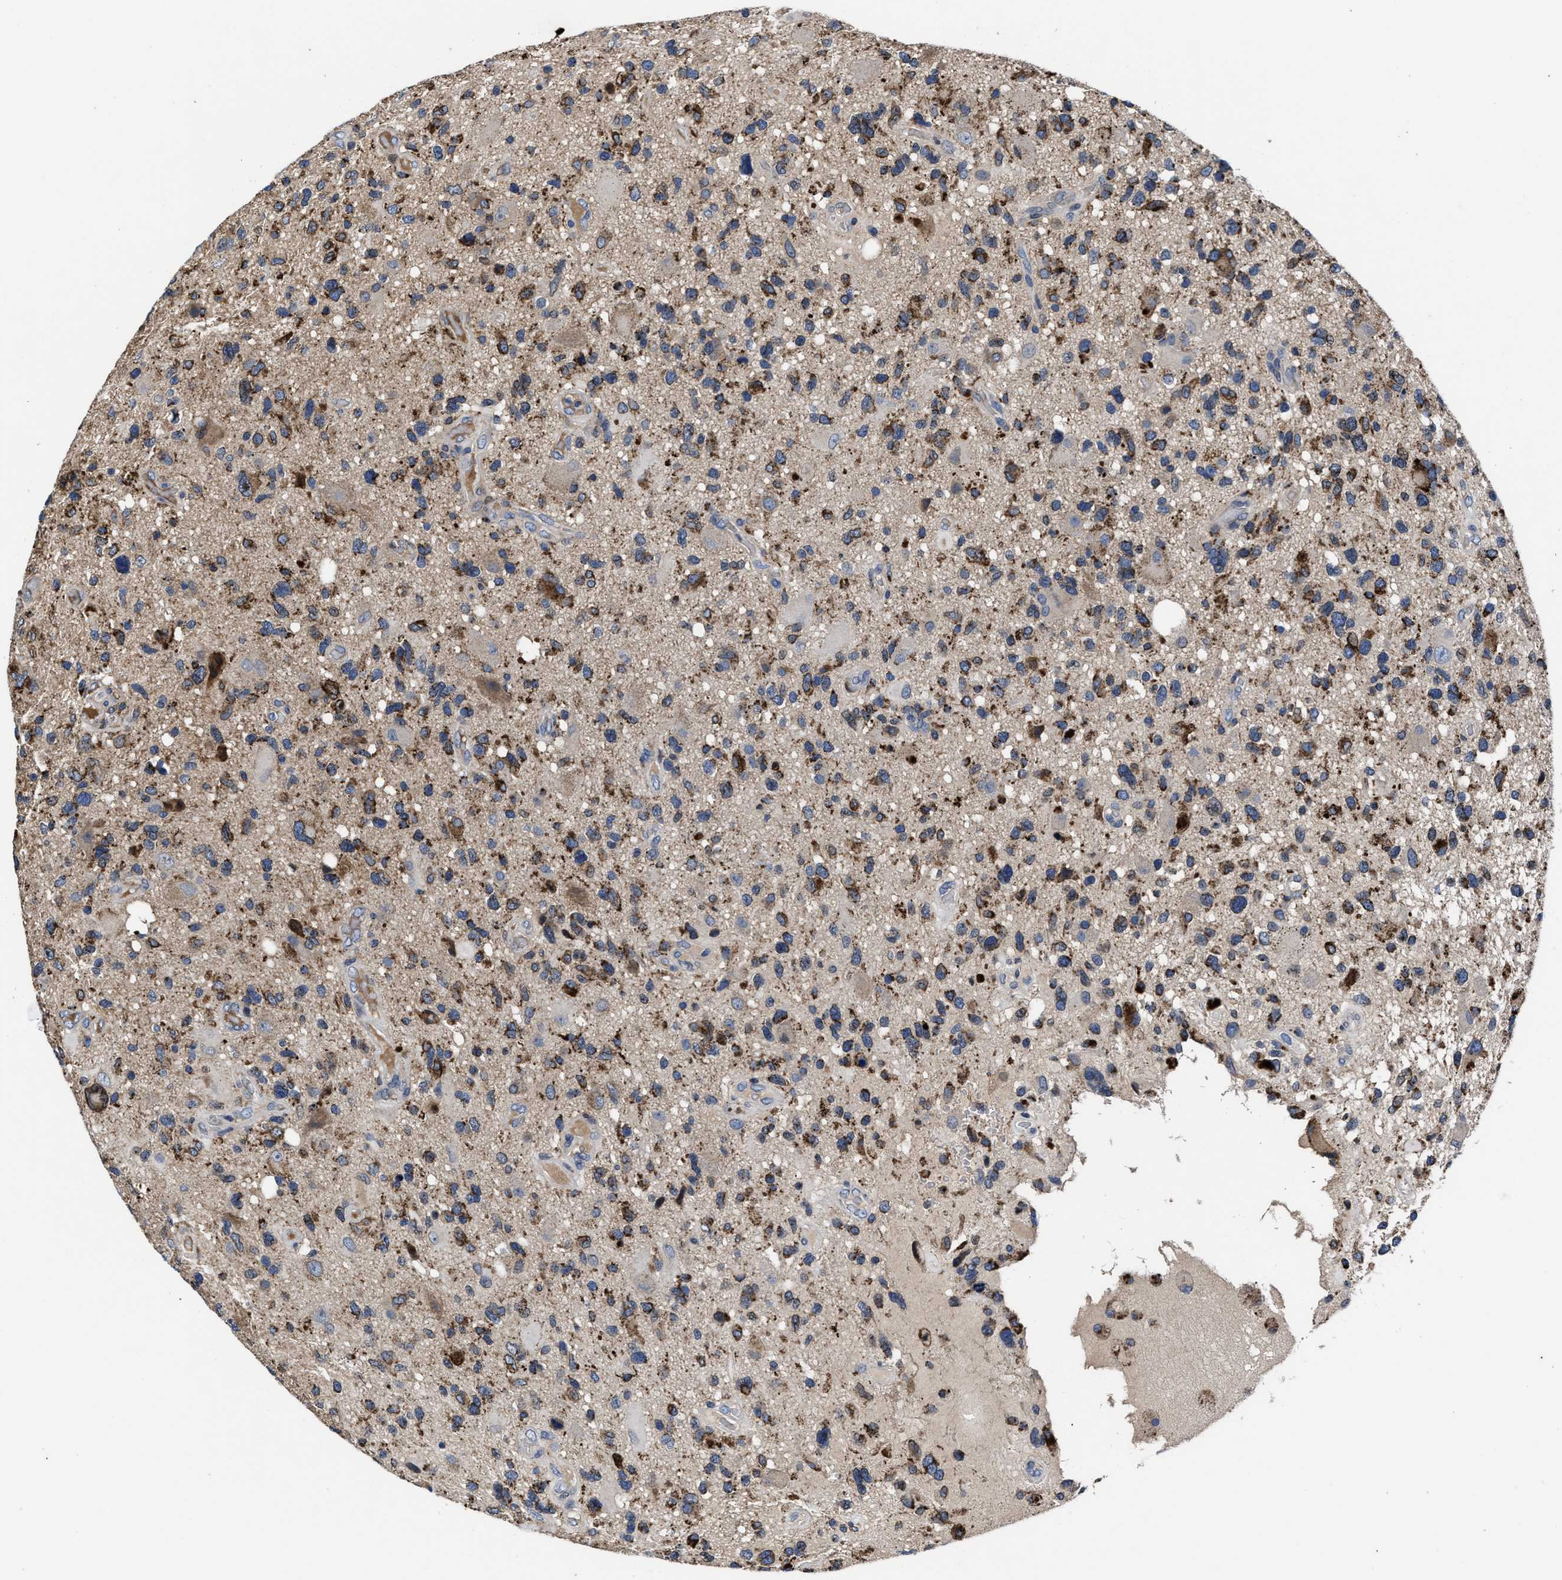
{"staining": {"intensity": "moderate", "quantity": "25%-75%", "location": "cytoplasmic/membranous"}, "tissue": "glioma", "cell_type": "Tumor cells", "image_type": "cancer", "snomed": [{"axis": "morphology", "description": "Glioma, malignant, High grade"}, {"axis": "topography", "description": "Brain"}], "caption": "A photomicrograph showing moderate cytoplasmic/membranous staining in approximately 25%-75% of tumor cells in glioma, as visualized by brown immunohistochemical staining.", "gene": "CACNA1D", "patient": {"sex": "male", "age": 33}}